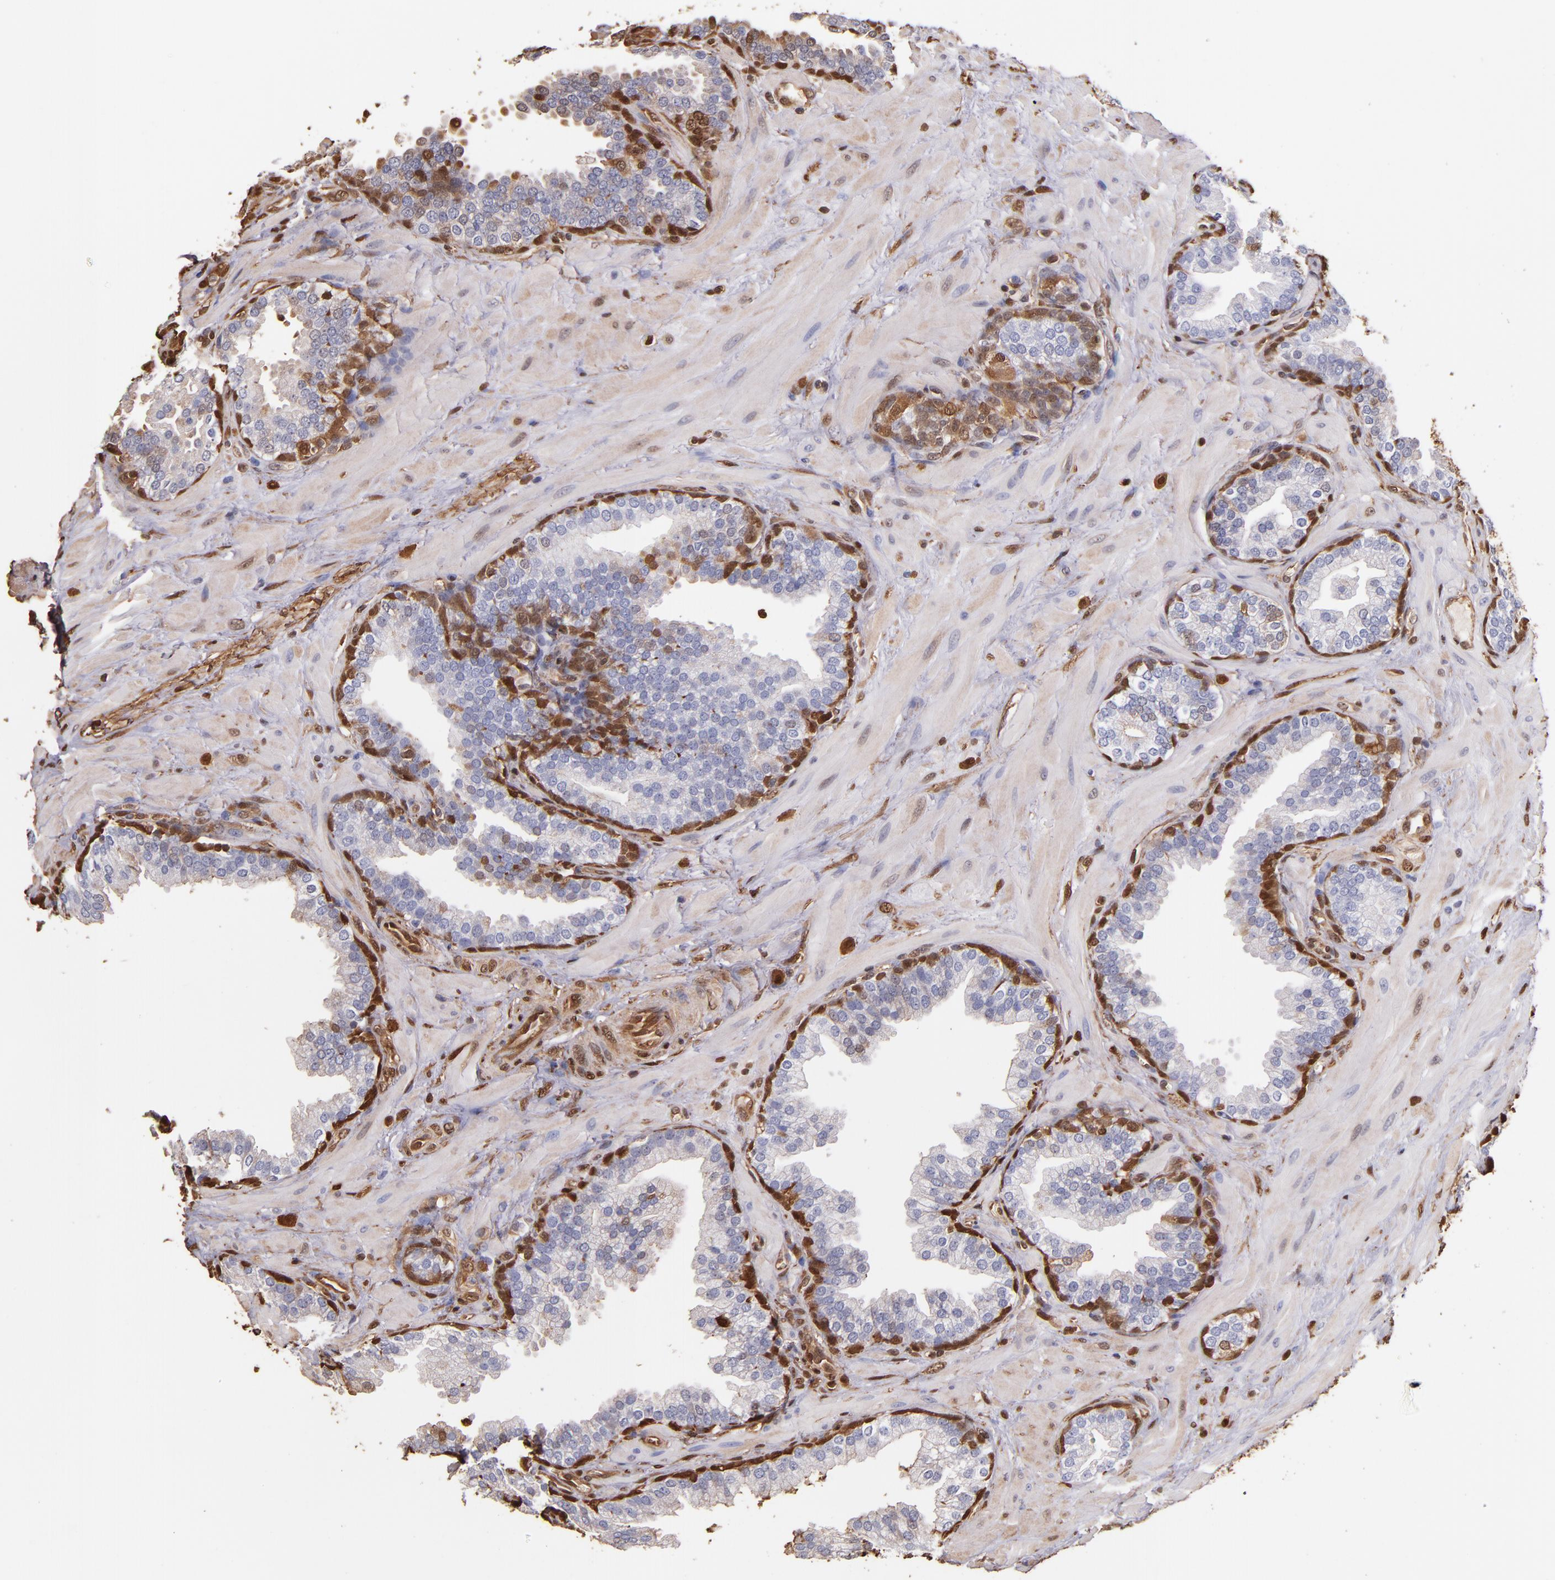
{"staining": {"intensity": "strong", "quantity": "<25%", "location": "cytoplasmic/membranous,nuclear"}, "tissue": "prostate", "cell_type": "Glandular cells", "image_type": "normal", "snomed": [{"axis": "morphology", "description": "Normal tissue, NOS"}, {"axis": "topography", "description": "Prostate"}], "caption": "Immunohistochemistry (IHC) of normal human prostate displays medium levels of strong cytoplasmic/membranous,nuclear positivity in approximately <25% of glandular cells.", "gene": "S100A6", "patient": {"sex": "male", "age": 51}}